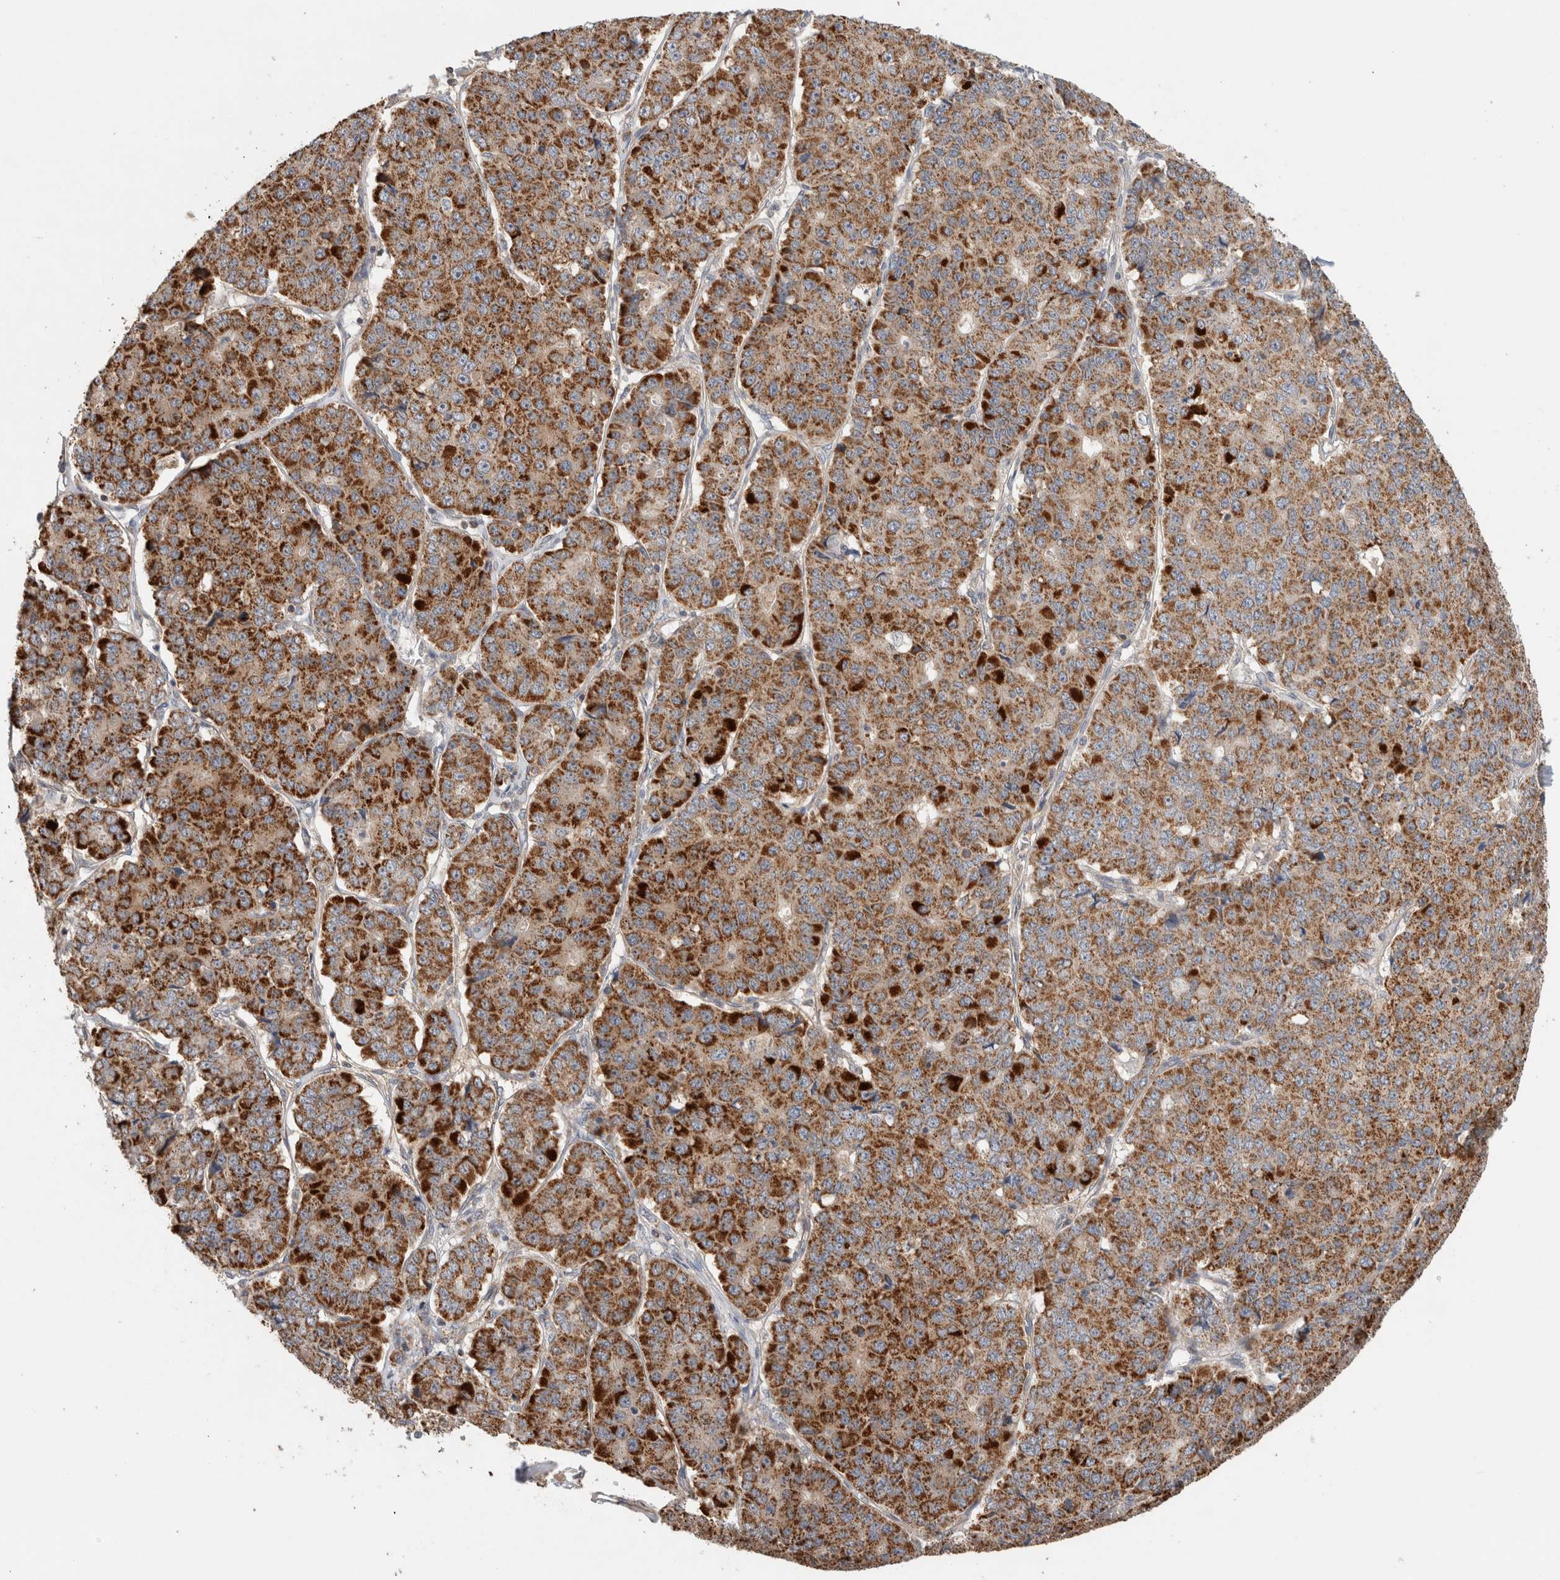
{"staining": {"intensity": "strong", "quantity": ">75%", "location": "cytoplasmic/membranous"}, "tissue": "pancreatic cancer", "cell_type": "Tumor cells", "image_type": "cancer", "snomed": [{"axis": "morphology", "description": "Adenocarcinoma, NOS"}, {"axis": "topography", "description": "Pancreas"}], "caption": "Protein staining of pancreatic cancer tissue shows strong cytoplasmic/membranous staining in approximately >75% of tumor cells.", "gene": "AMPD1", "patient": {"sex": "male", "age": 50}}